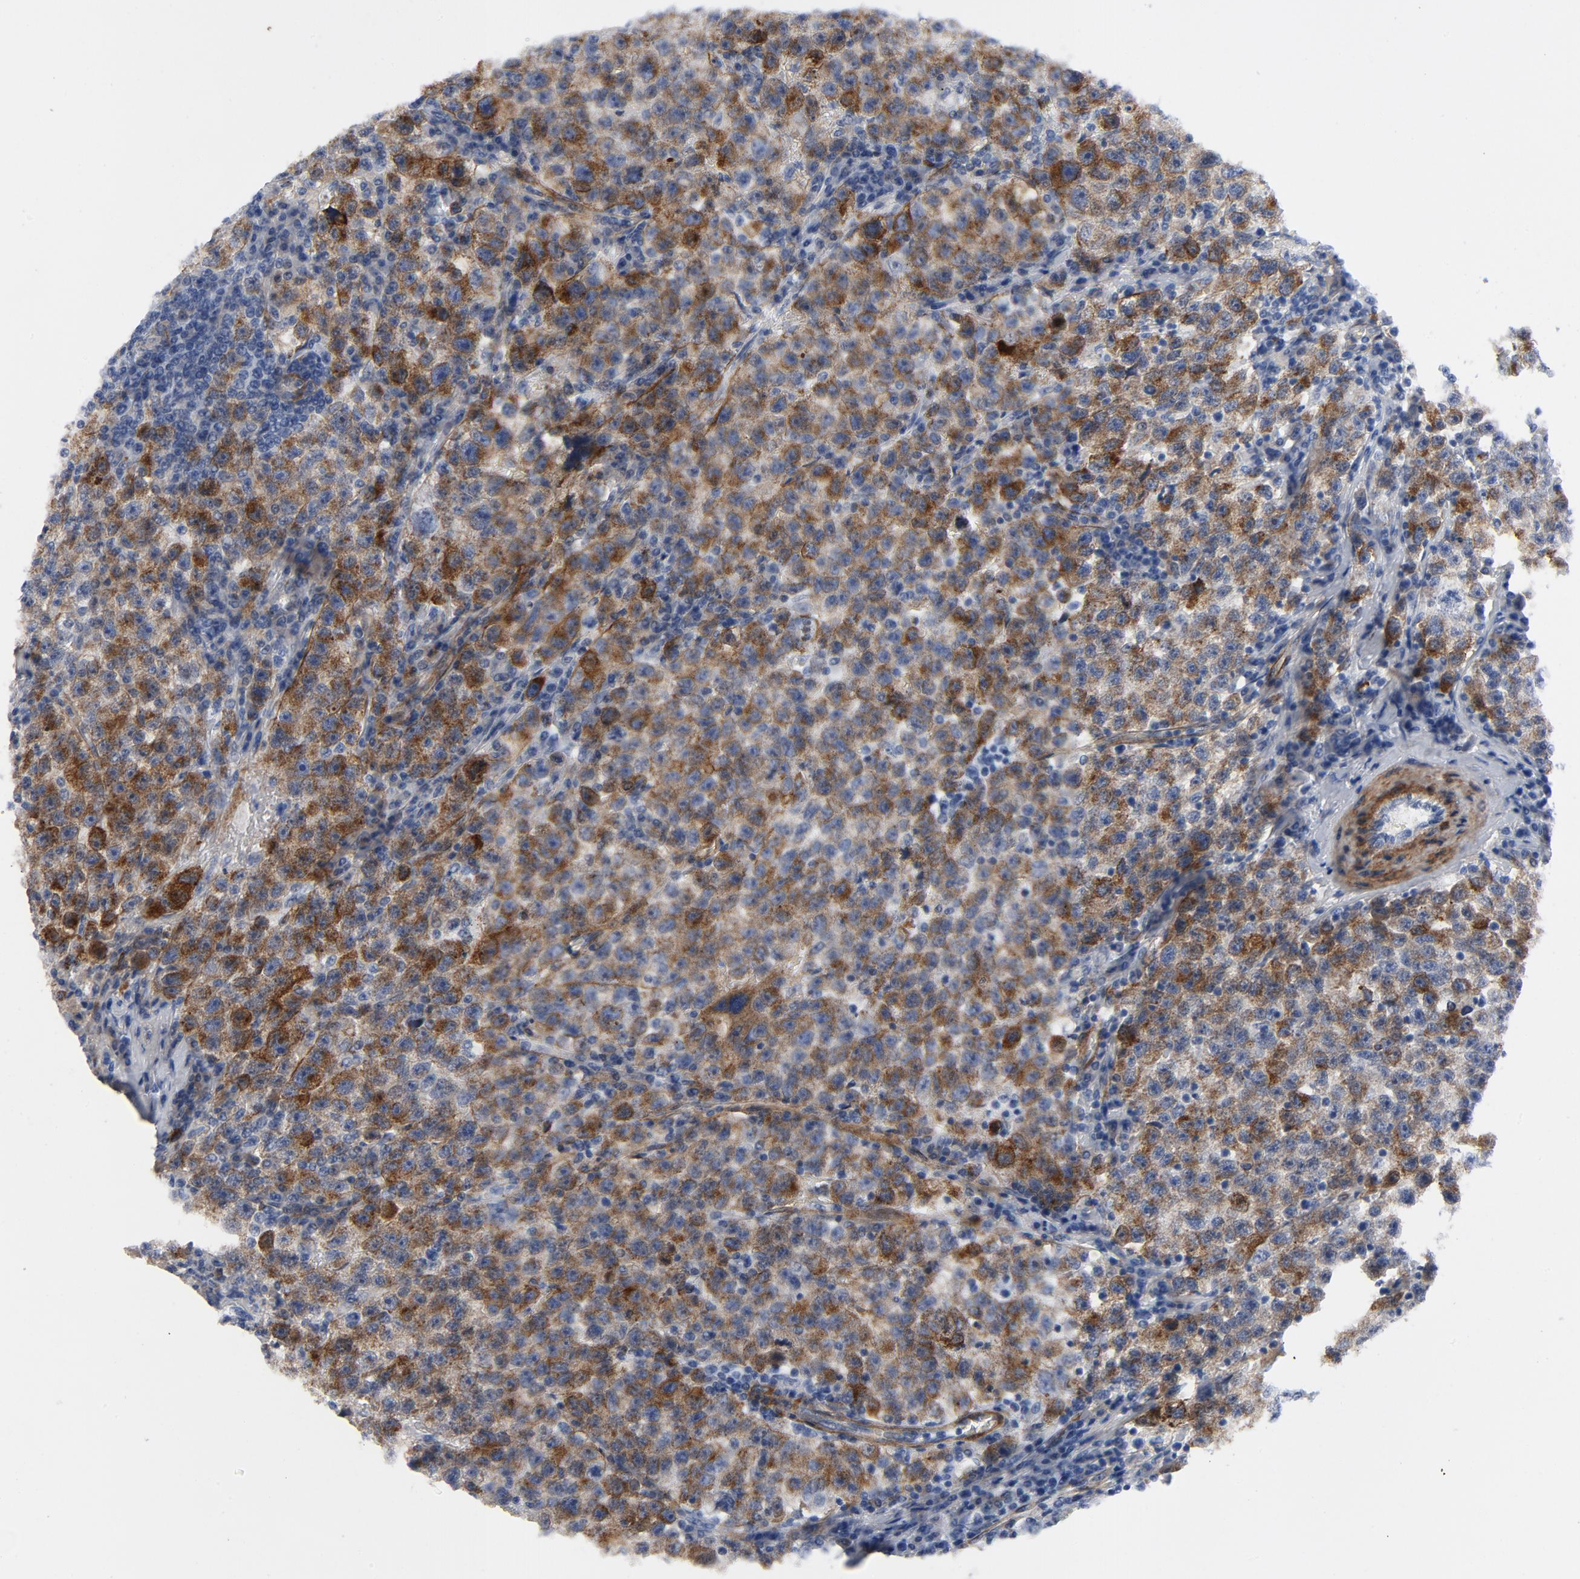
{"staining": {"intensity": "strong", "quantity": ">75%", "location": "cytoplasmic/membranous"}, "tissue": "testis cancer", "cell_type": "Tumor cells", "image_type": "cancer", "snomed": [{"axis": "morphology", "description": "Seminoma, NOS"}, {"axis": "topography", "description": "Testis"}], "caption": "About >75% of tumor cells in testis seminoma display strong cytoplasmic/membranous protein expression as visualized by brown immunohistochemical staining.", "gene": "LAMC1", "patient": {"sex": "male", "age": 22}}